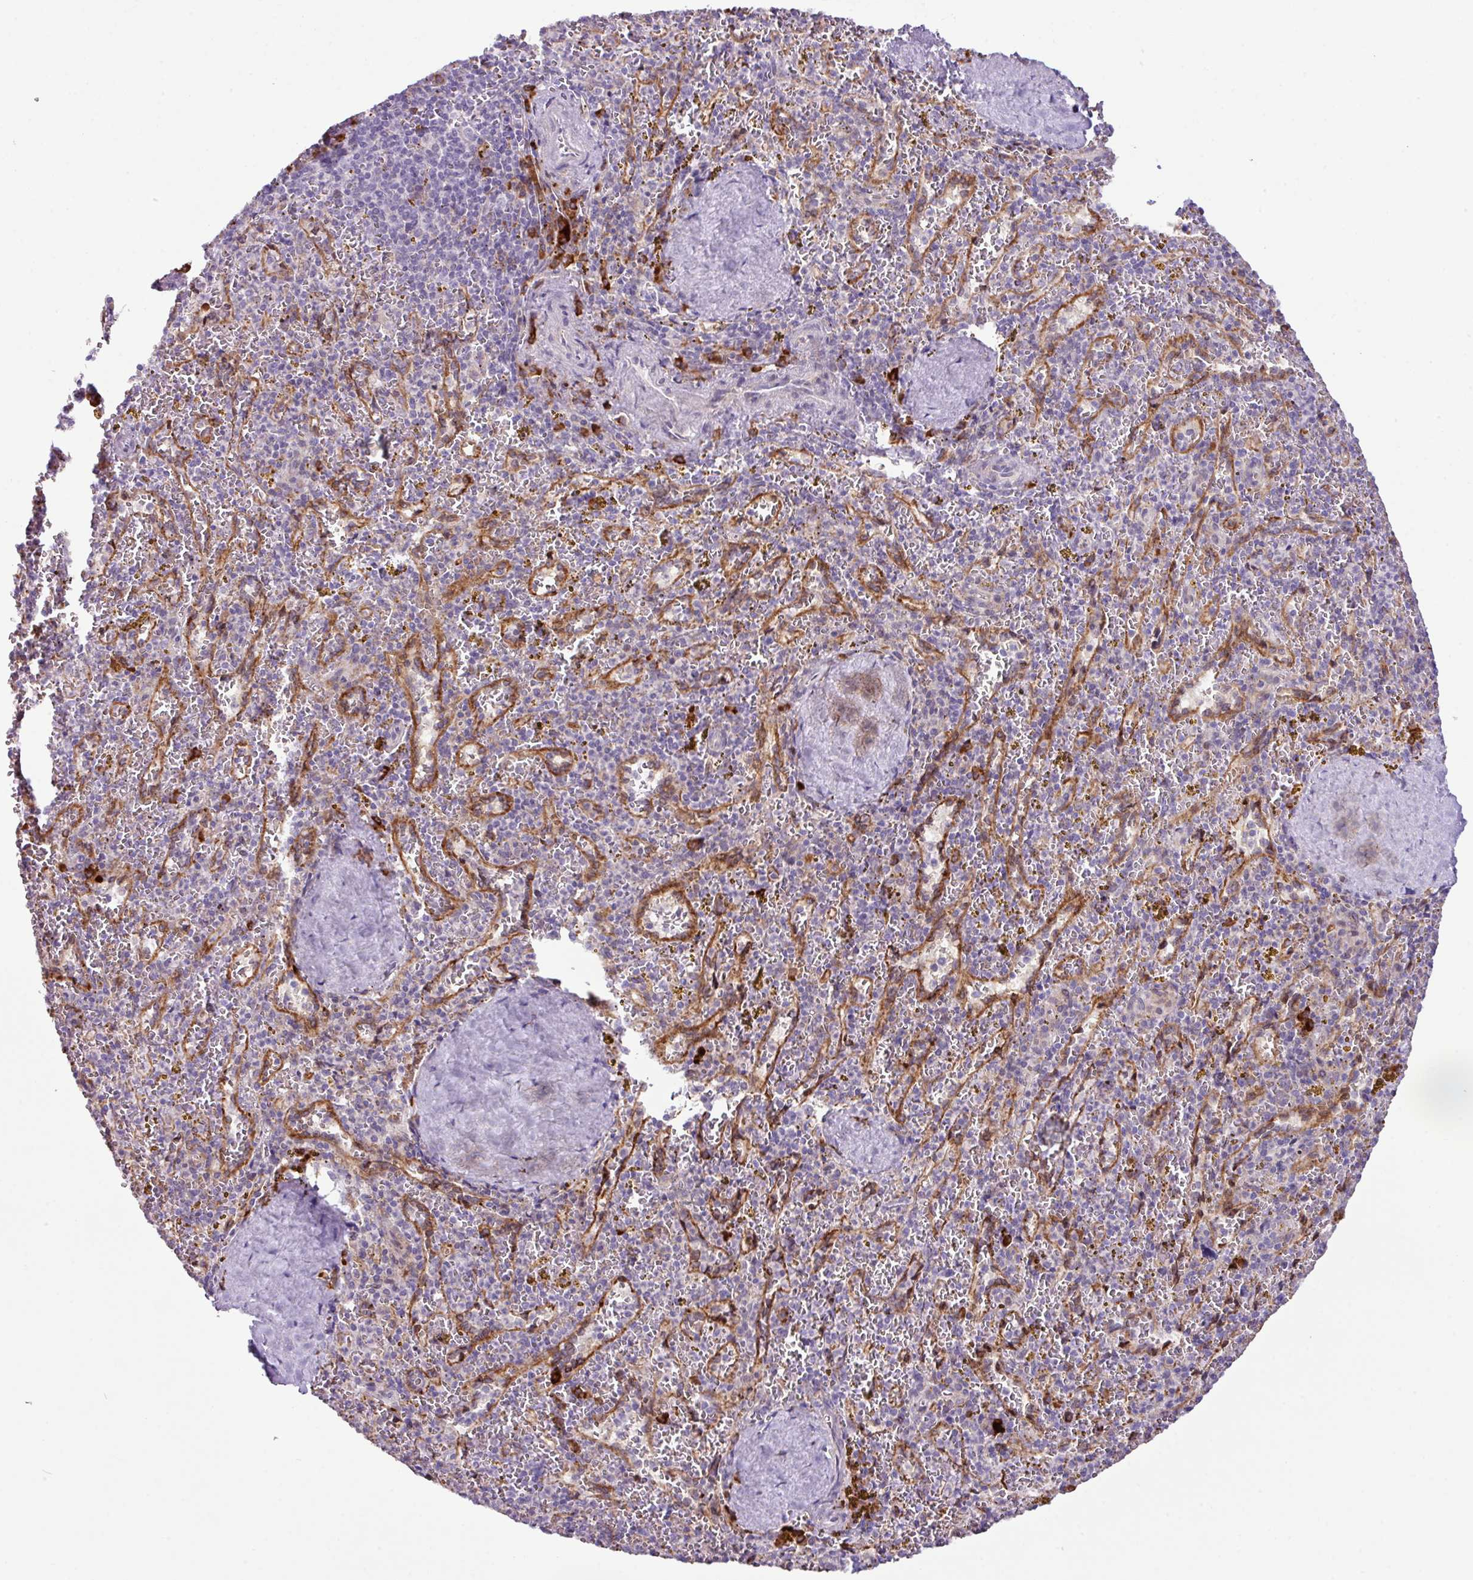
{"staining": {"intensity": "negative", "quantity": "none", "location": "none"}, "tissue": "spleen", "cell_type": "Cells in red pulp", "image_type": "normal", "snomed": [{"axis": "morphology", "description": "Normal tissue, NOS"}, {"axis": "topography", "description": "Spleen"}], "caption": "A high-resolution histopathology image shows IHC staining of normal spleen, which demonstrates no significant positivity in cells in red pulp.", "gene": "RGS21", "patient": {"sex": "male", "age": 57}}